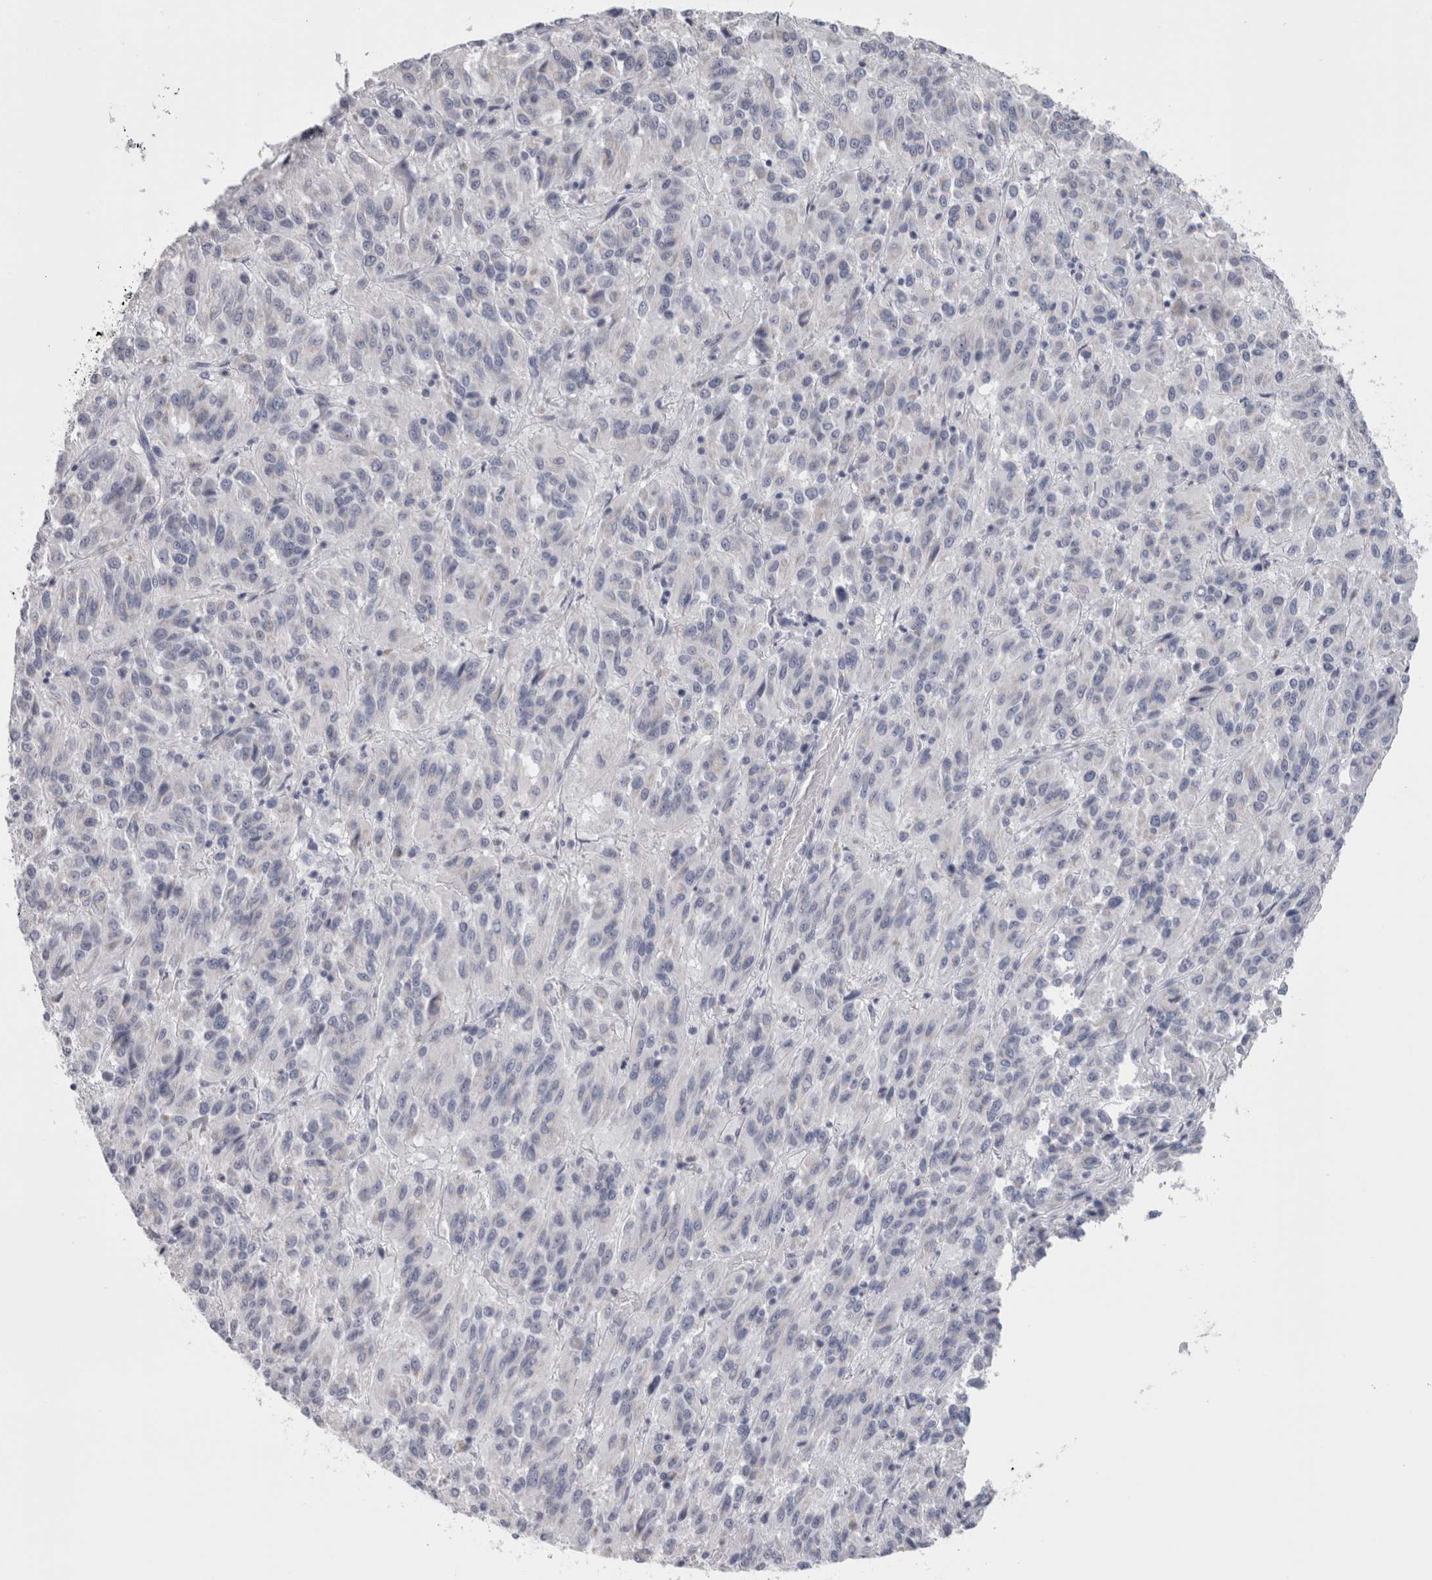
{"staining": {"intensity": "negative", "quantity": "none", "location": "none"}, "tissue": "melanoma", "cell_type": "Tumor cells", "image_type": "cancer", "snomed": [{"axis": "morphology", "description": "Malignant melanoma, Metastatic site"}, {"axis": "topography", "description": "Lung"}], "caption": "Immunohistochemistry (IHC) histopathology image of human melanoma stained for a protein (brown), which shows no positivity in tumor cells.", "gene": "MSMB", "patient": {"sex": "male", "age": 64}}